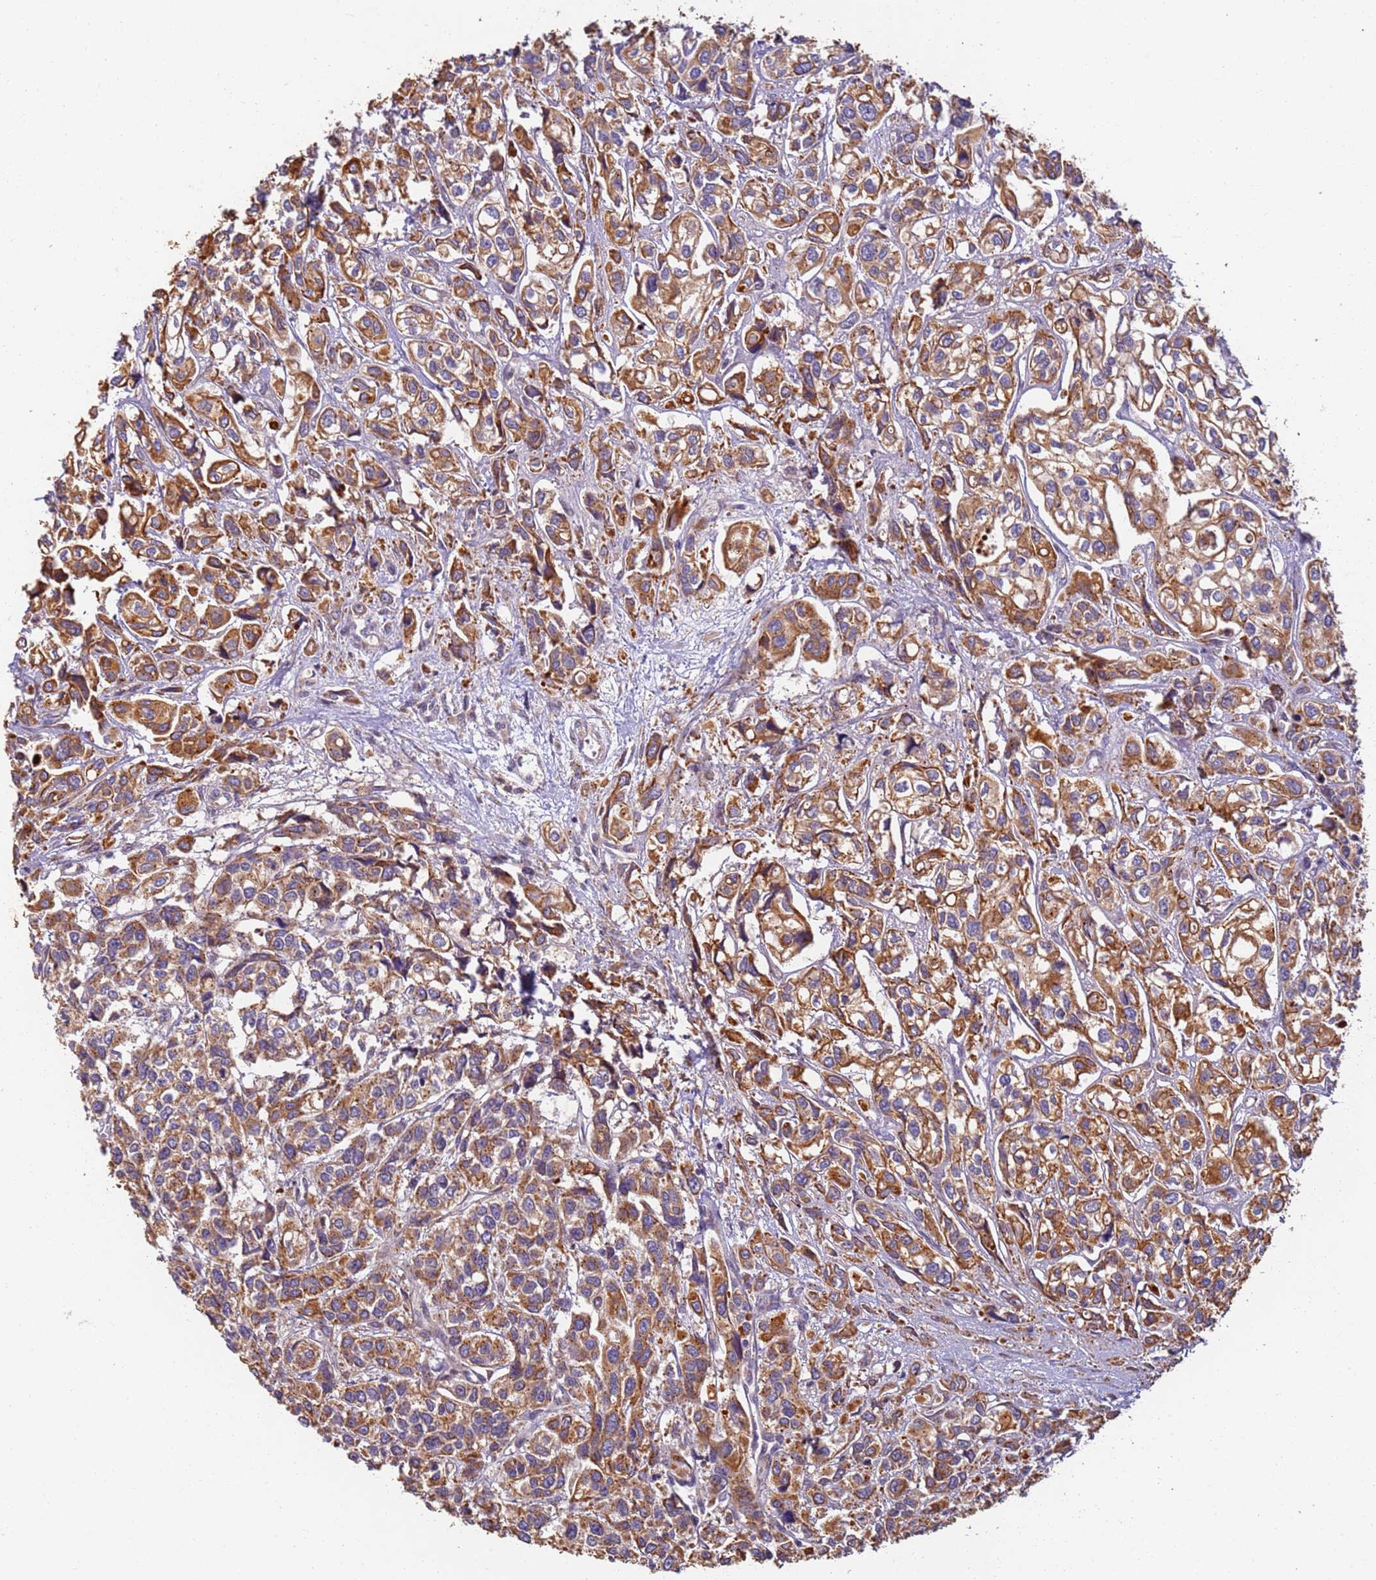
{"staining": {"intensity": "strong", "quantity": ">75%", "location": "cytoplasmic/membranous"}, "tissue": "urothelial cancer", "cell_type": "Tumor cells", "image_type": "cancer", "snomed": [{"axis": "morphology", "description": "Urothelial carcinoma, High grade"}, {"axis": "topography", "description": "Urinary bladder"}], "caption": "The immunohistochemical stain shows strong cytoplasmic/membranous staining in tumor cells of urothelial carcinoma (high-grade) tissue.", "gene": "TIGAR", "patient": {"sex": "male", "age": 67}}